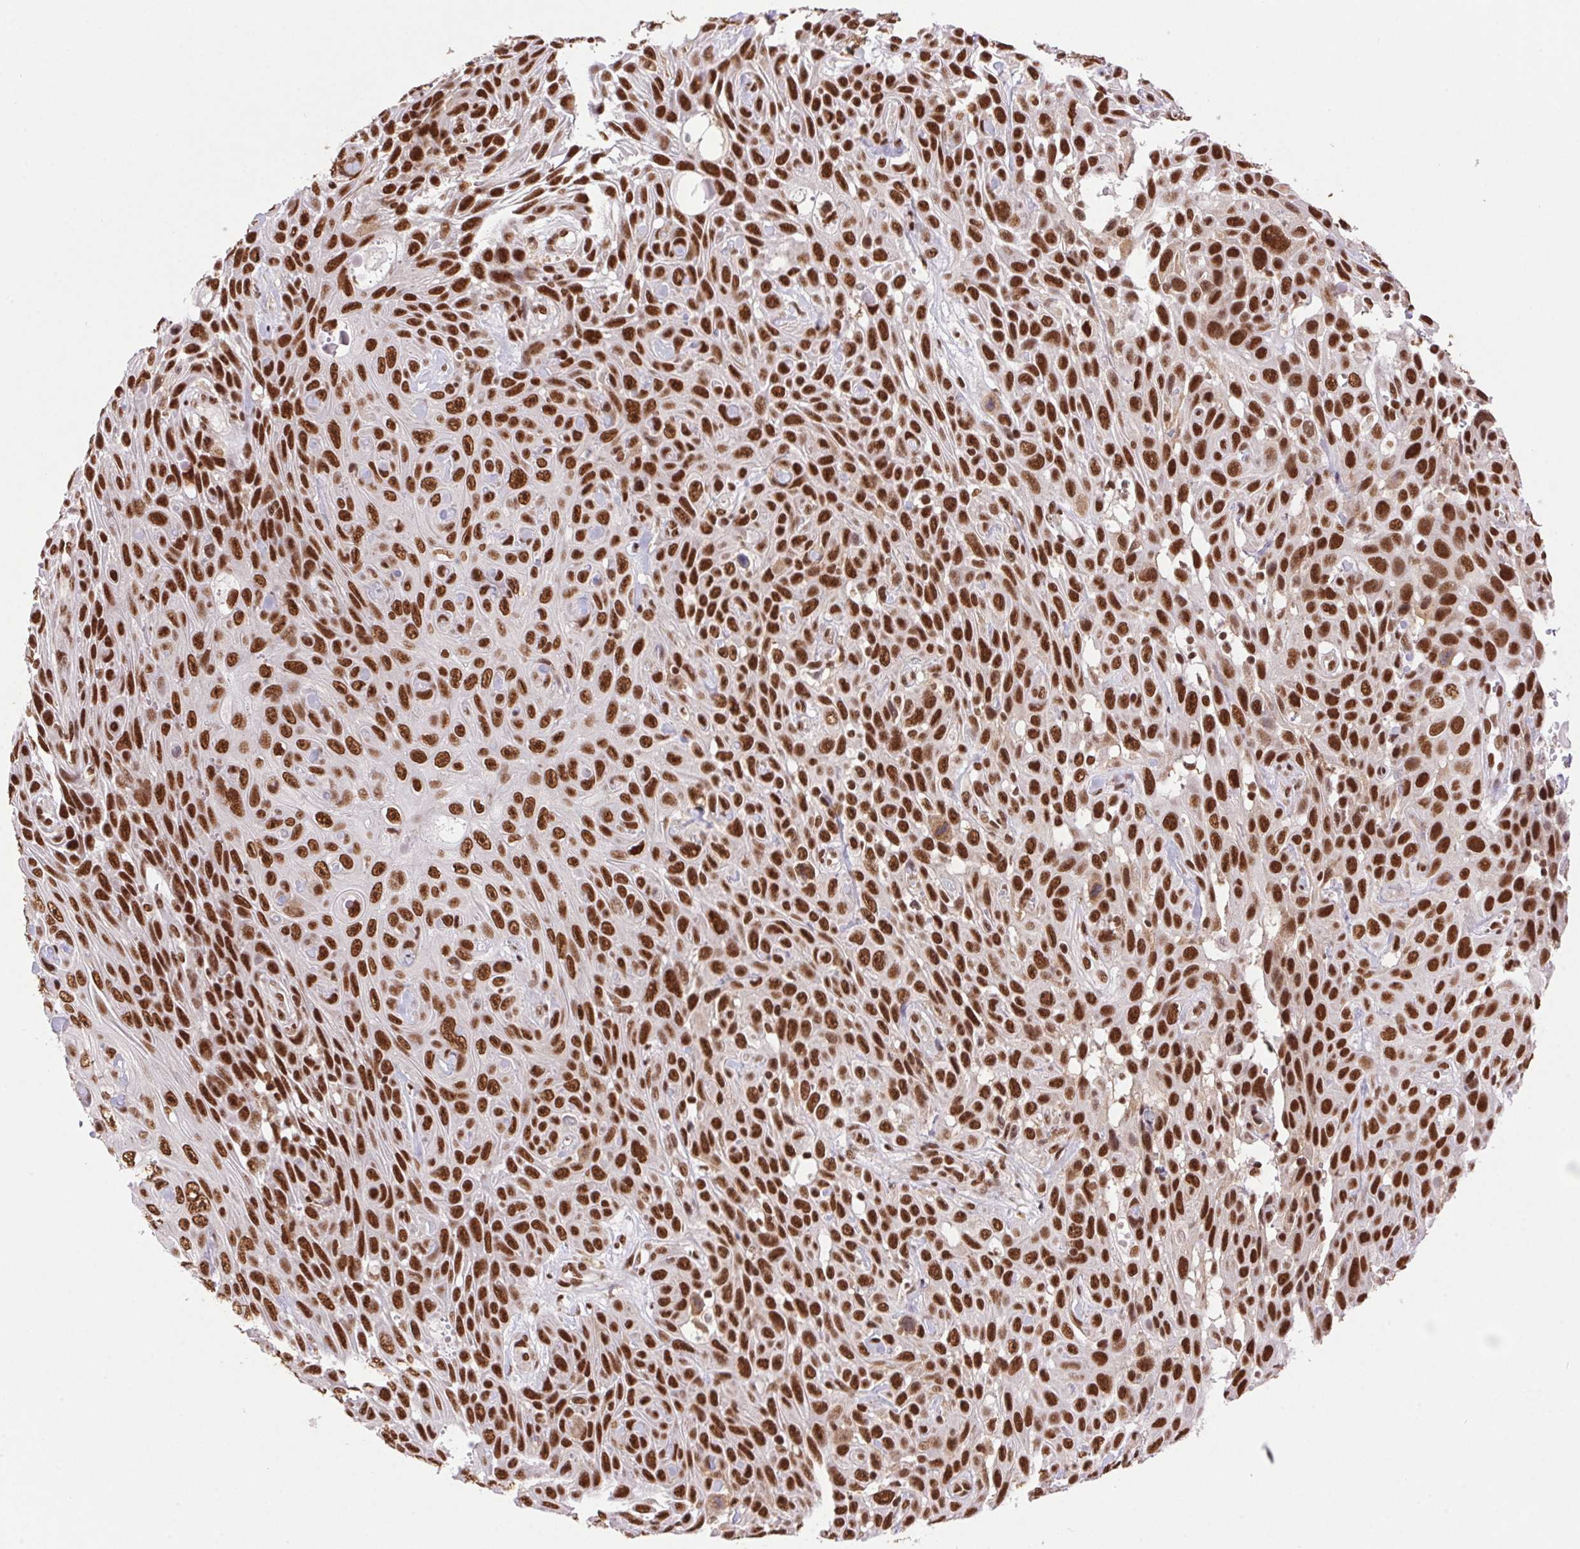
{"staining": {"intensity": "strong", "quantity": ">75%", "location": "nuclear"}, "tissue": "skin cancer", "cell_type": "Tumor cells", "image_type": "cancer", "snomed": [{"axis": "morphology", "description": "Squamous cell carcinoma, NOS"}, {"axis": "topography", "description": "Skin"}], "caption": "A brown stain labels strong nuclear positivity of a protein in skin cancer tumor cells.", "gene": "ZNF207", "patient": {"sex": "male", "age": 82}}